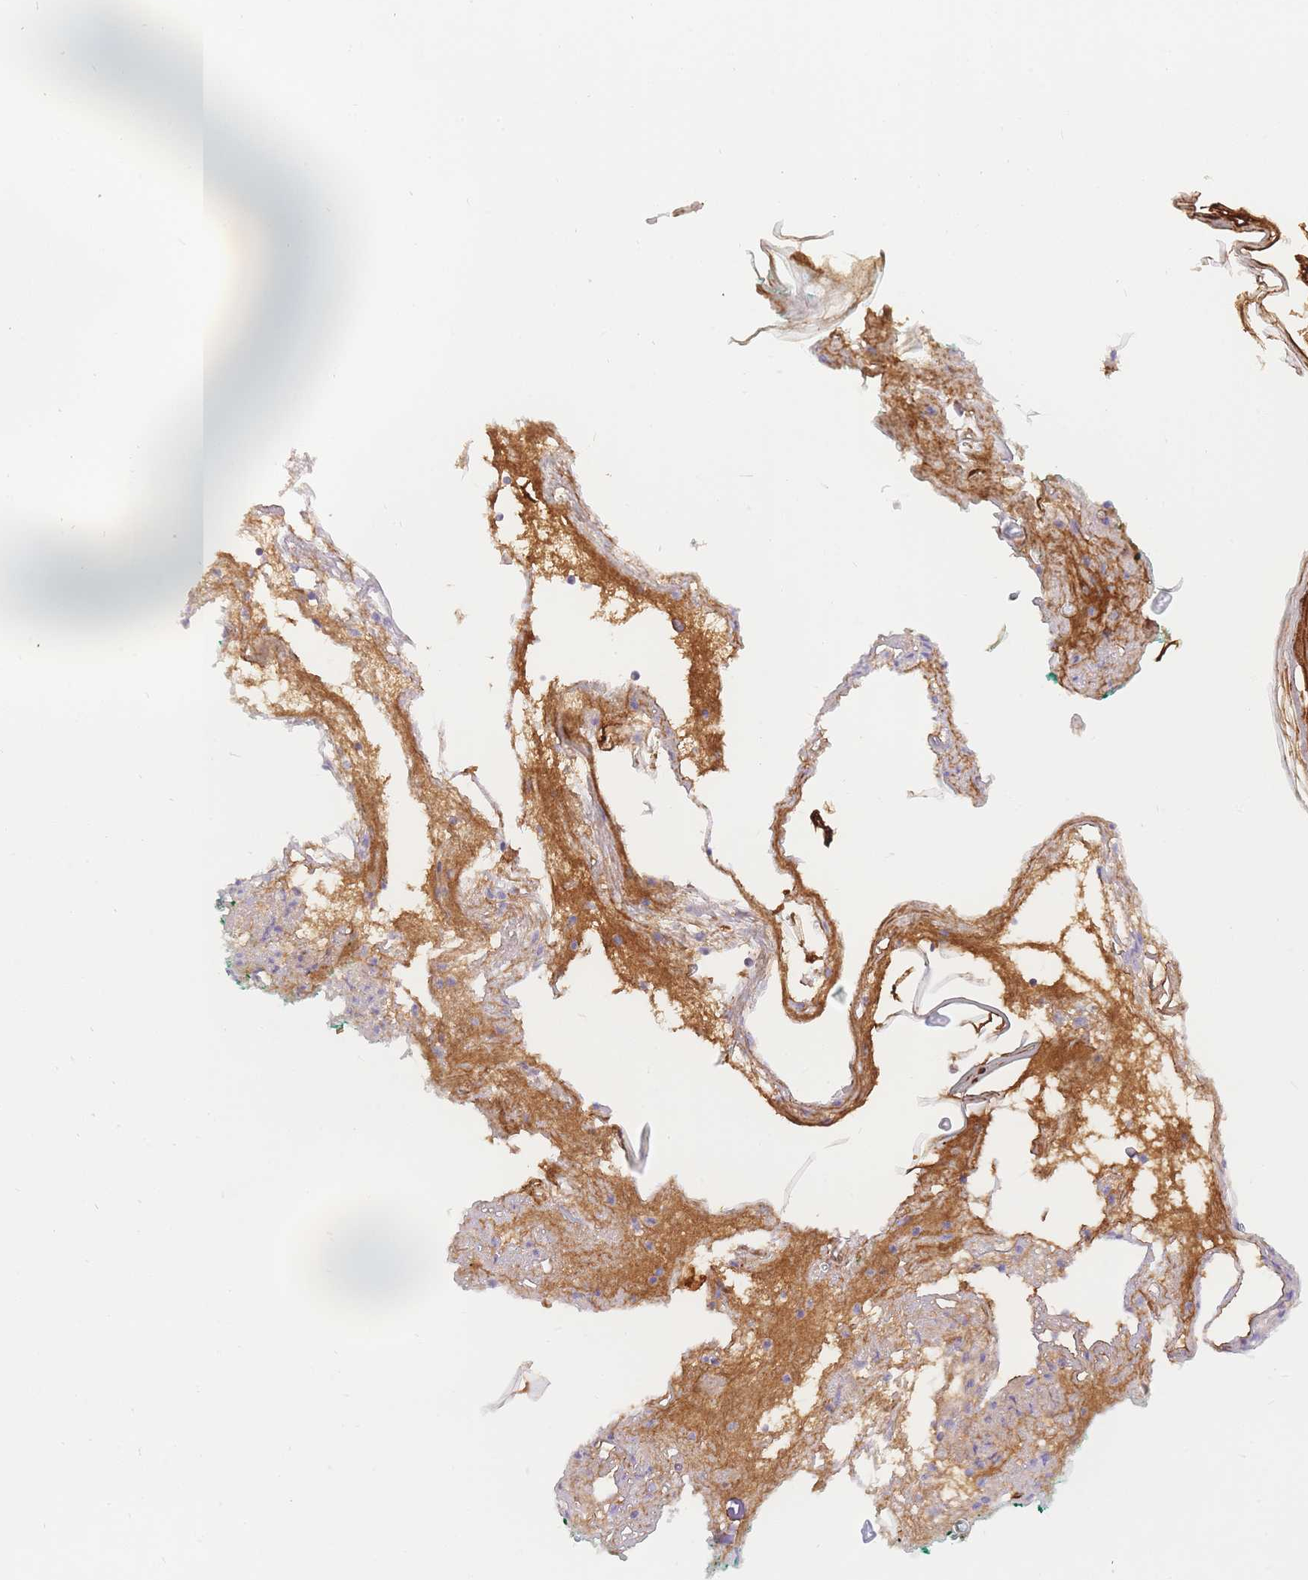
{"staining": {"intensity": "weak", "quantity": ">75%", "location": "cytoplasmic/membranous"}, "tissue": "skin", "cell_type": "Fibroblasts", "image_type": "normal", "snomed": [{"axis": "morphology", "description": "Normal tissue, NOS"}, {"axis": "morphology", "description": "Malignant melanoma, NOS"}, {"axis": "topography", "description": "Skin"}], "caption": "IHC image of benign skin stained for a protein (brown), which demonstrates low levels of weak cytoplasmic/membranous staining in approximately >75% of fibroblasts.", "gene": "PREP", "patient": {"sex": "male", "age": 80}}